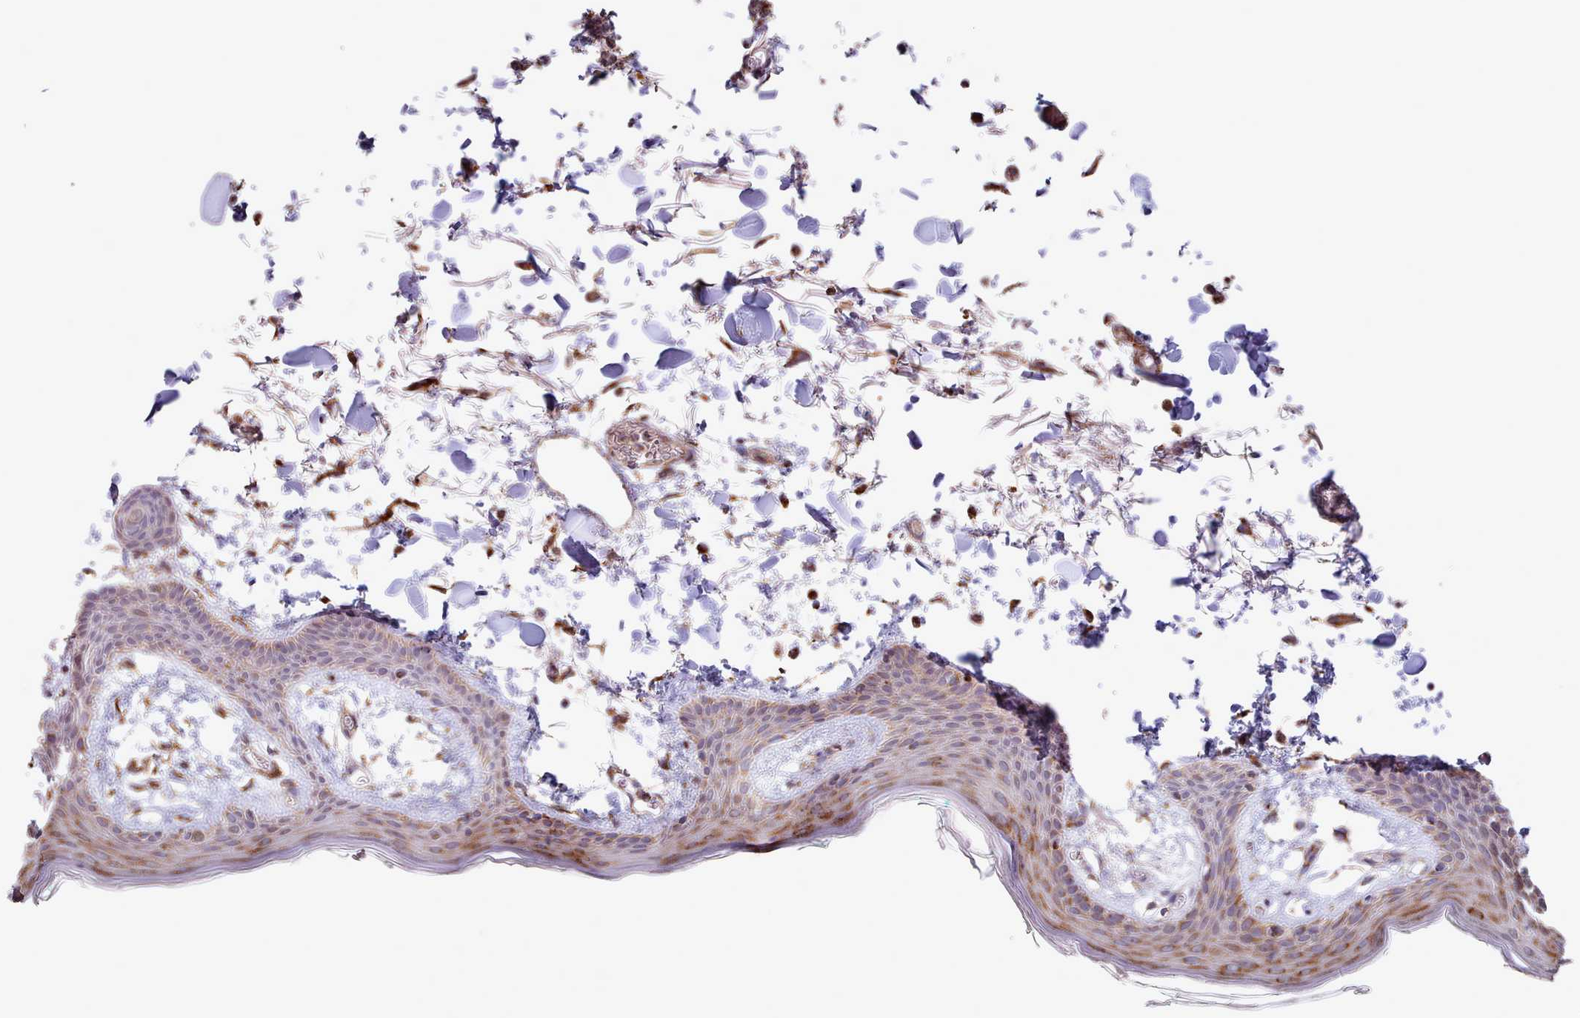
{"staining": {"intensity": "moderate", "quantity": ">75%", "location": "cytoplasmic/membranous"}, "tissue": "skin", "cell_type": "Fibroblasts", "image_type": "normal", "snomed": [{"axis": "morphology", "description": "Normal tissue, NOS"}, {"axis": "topography", "description": "Skin"}], "caption": "IHC histopathology image of normal skin: skin stained using immunohistochemistry (IHC) demonstrates medium levels of moderate protein expression localized specifically in the cytoplasmic/membranous of fibroblasts, appearing as a cytoplasmic/membranous brown color.", "gene": "HSDL2", "patient": {"sex": "male", "age": 79}}